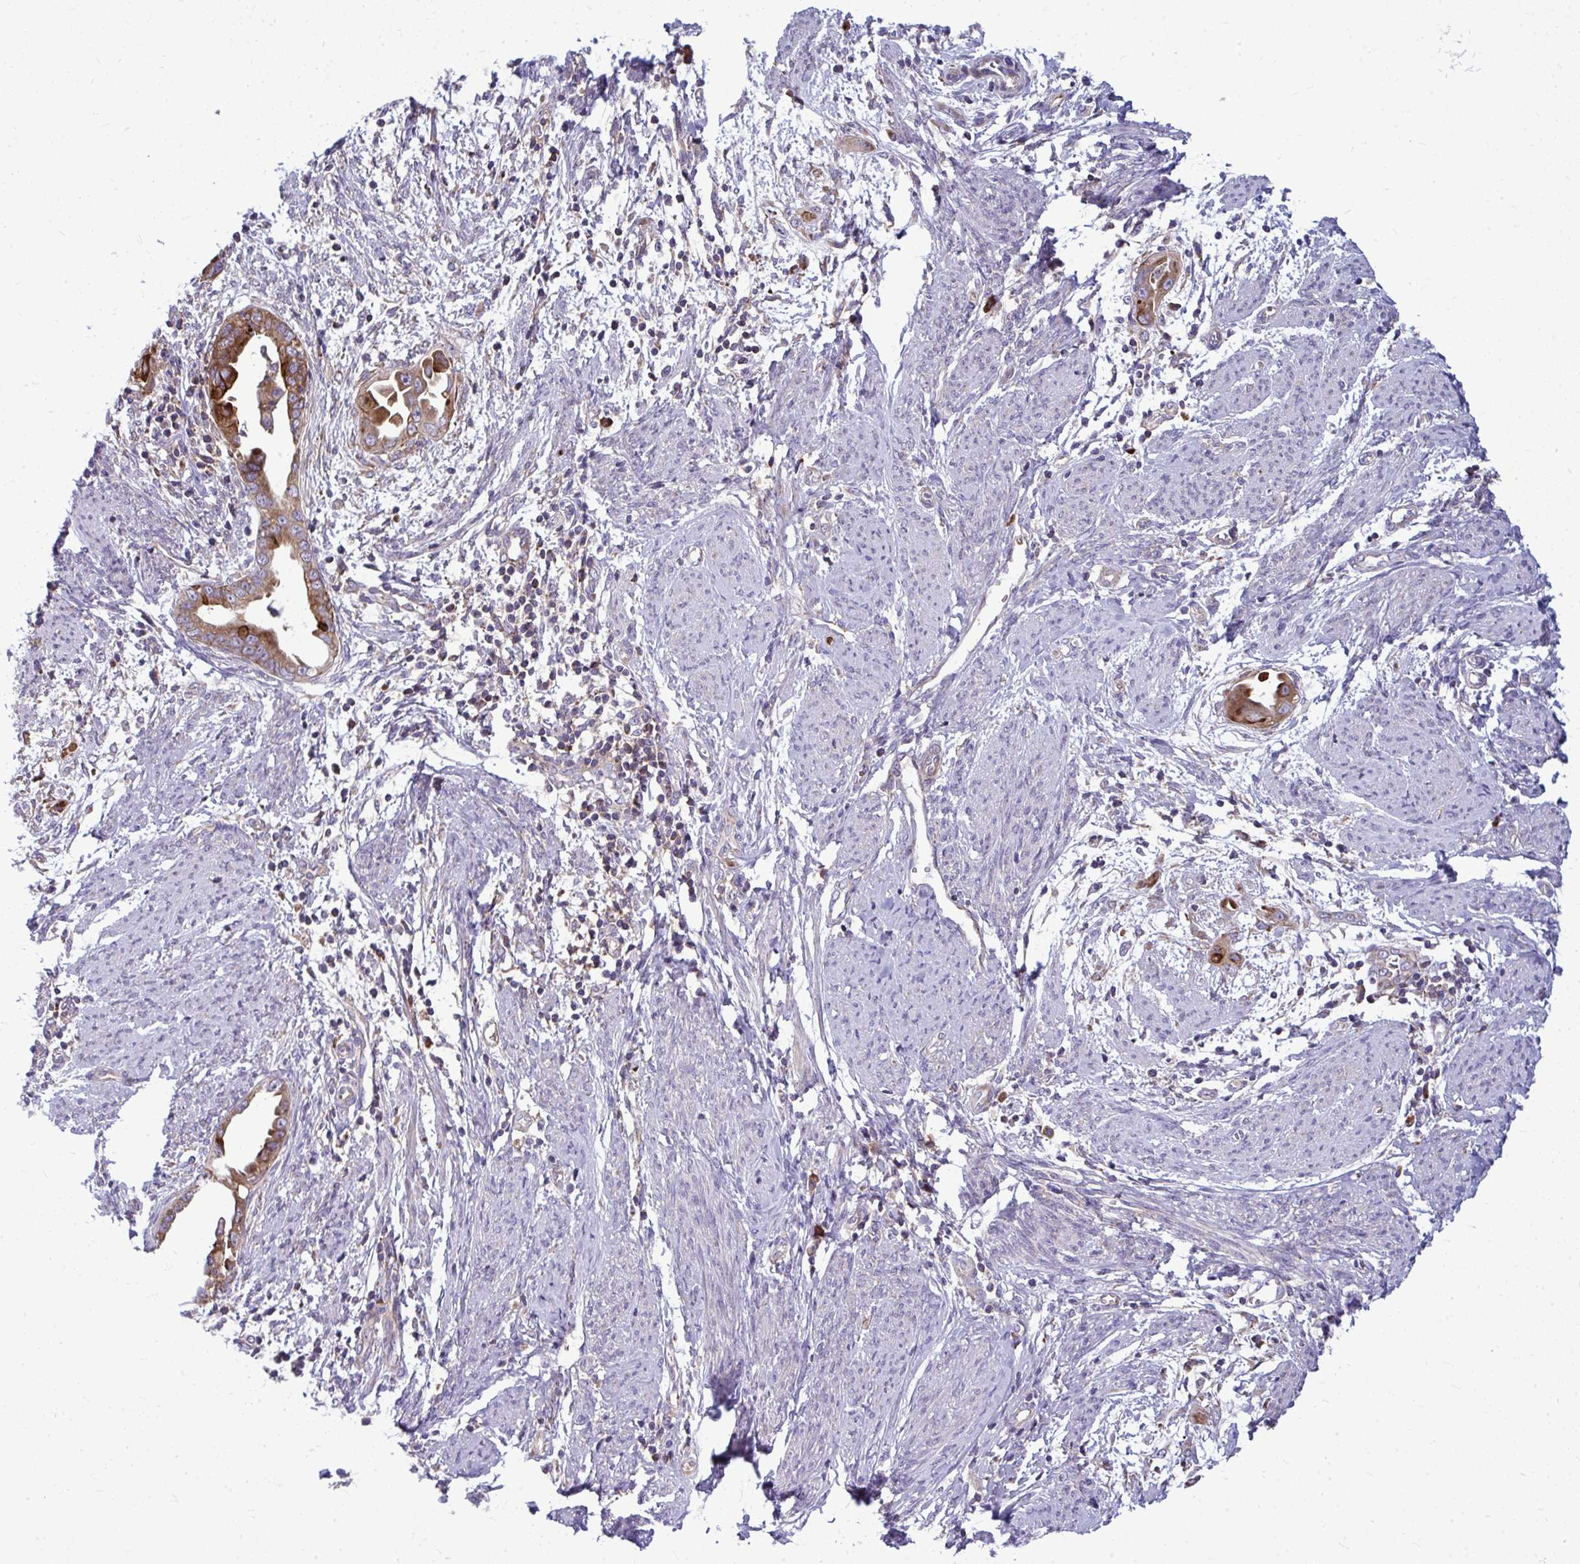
{"staining": {"intensity": "moderate", "quantity": ">75%", "location": "cytoplasmic/membranous"}, "tissue": "endometrial cancer", "cell_type": "Tumor cells", "image_type": "cancer", "snomed": [{"axis": "morphology", "description": "Adenocarcinoma, NOS"}, {"axis": "topography", "description": "Endometrium"}], "caption": "IHC (DAB) staining of endometrial adenocarcinoma displays moderate cytoplasmic/membranous protein positivity in approximately >75% of tumor cells.", "gene": "GFPT2", "patient": {"sex": "female", "age": 57}}